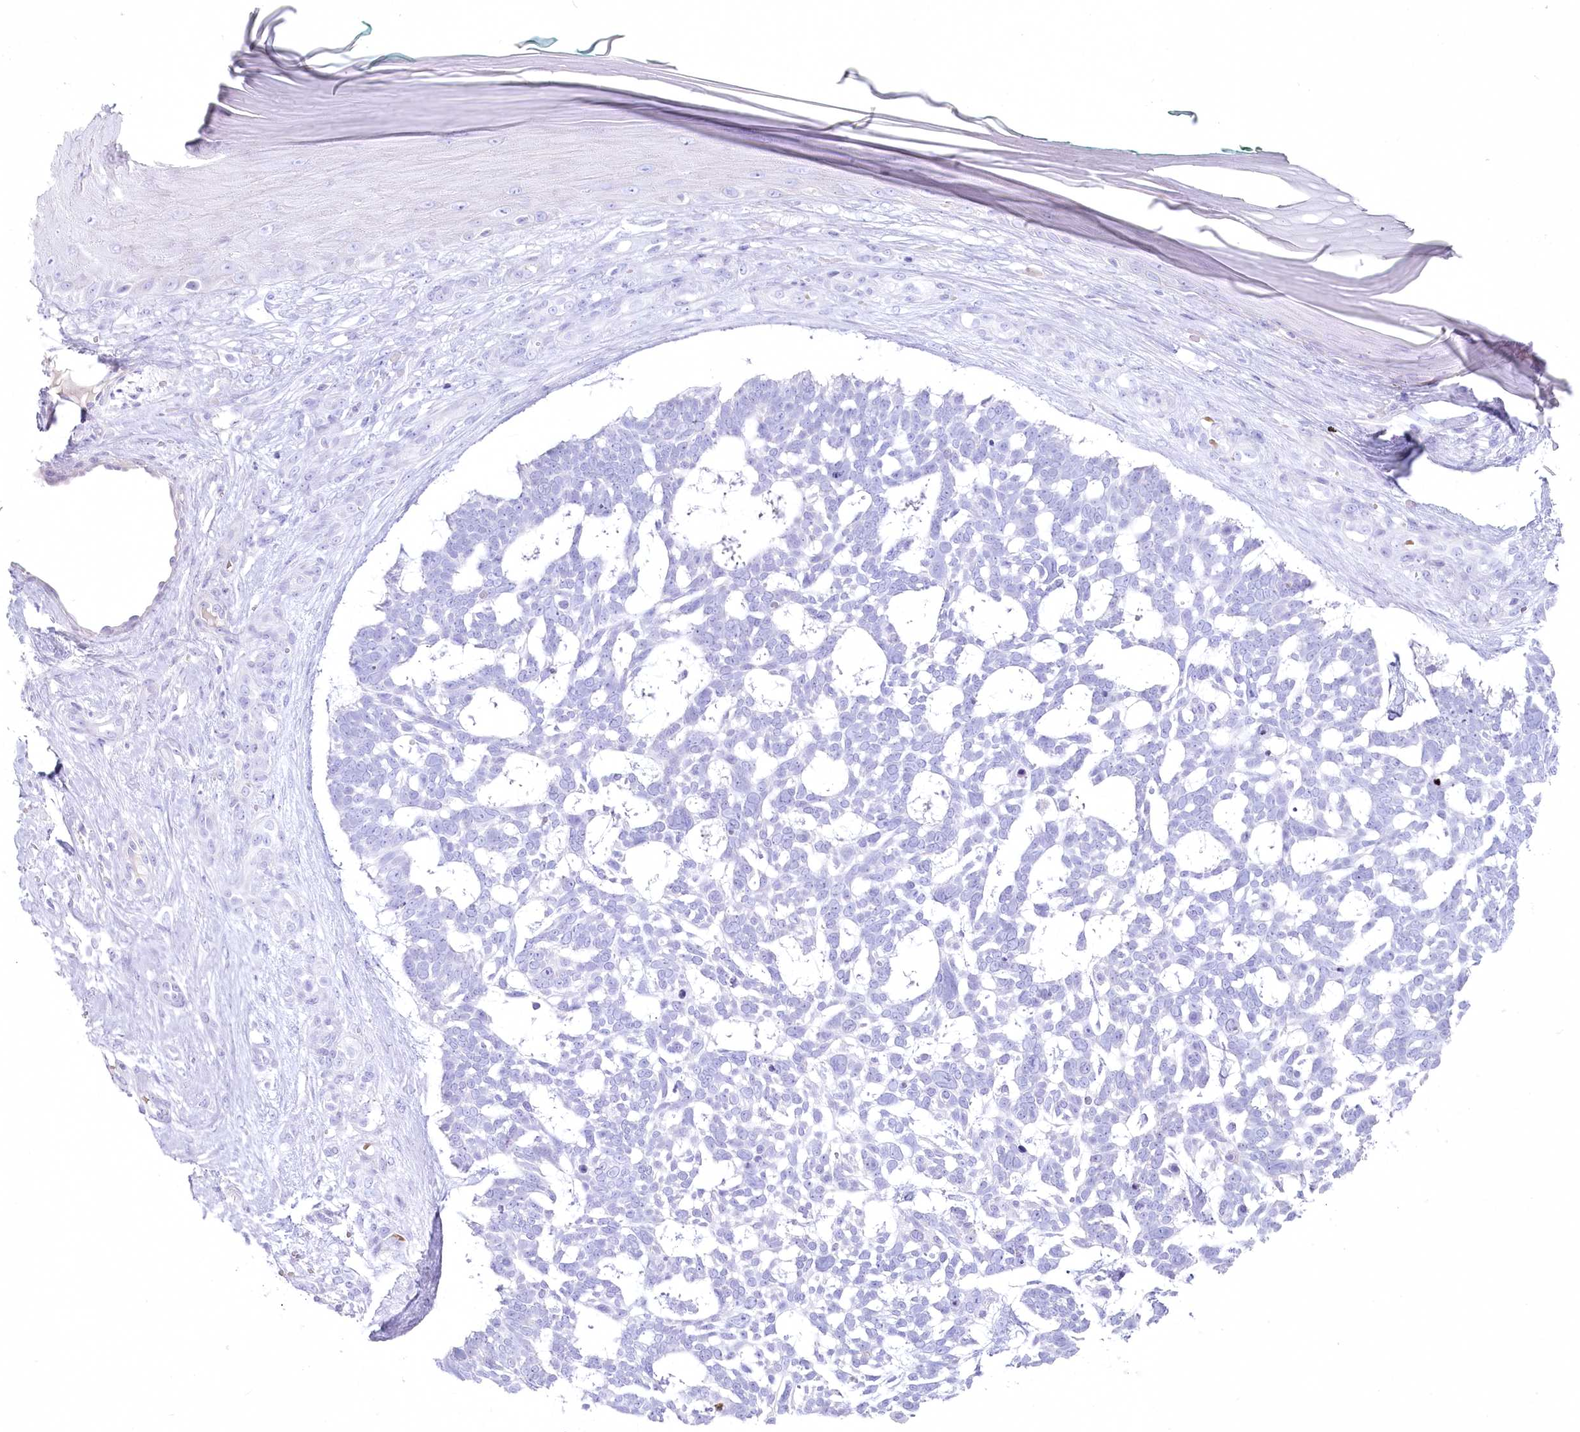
{"staining": {"intensity": "negative", "quantity": "none", "location": "none"}, "tissue": "skin cancer", "cell_type": "Tumor cells", "image_type": "cancer", "snomed": [{"axis": "morphology", "description": "Basal cell carcinoma"}, {"axis": "topography", "description": "Skin"}], "caption": "Micrograph shows no significant protein positivity in tumor cells of skin cancer.", "gene": "IFIT5", "patient": {"sex": "male", "age": 88}}